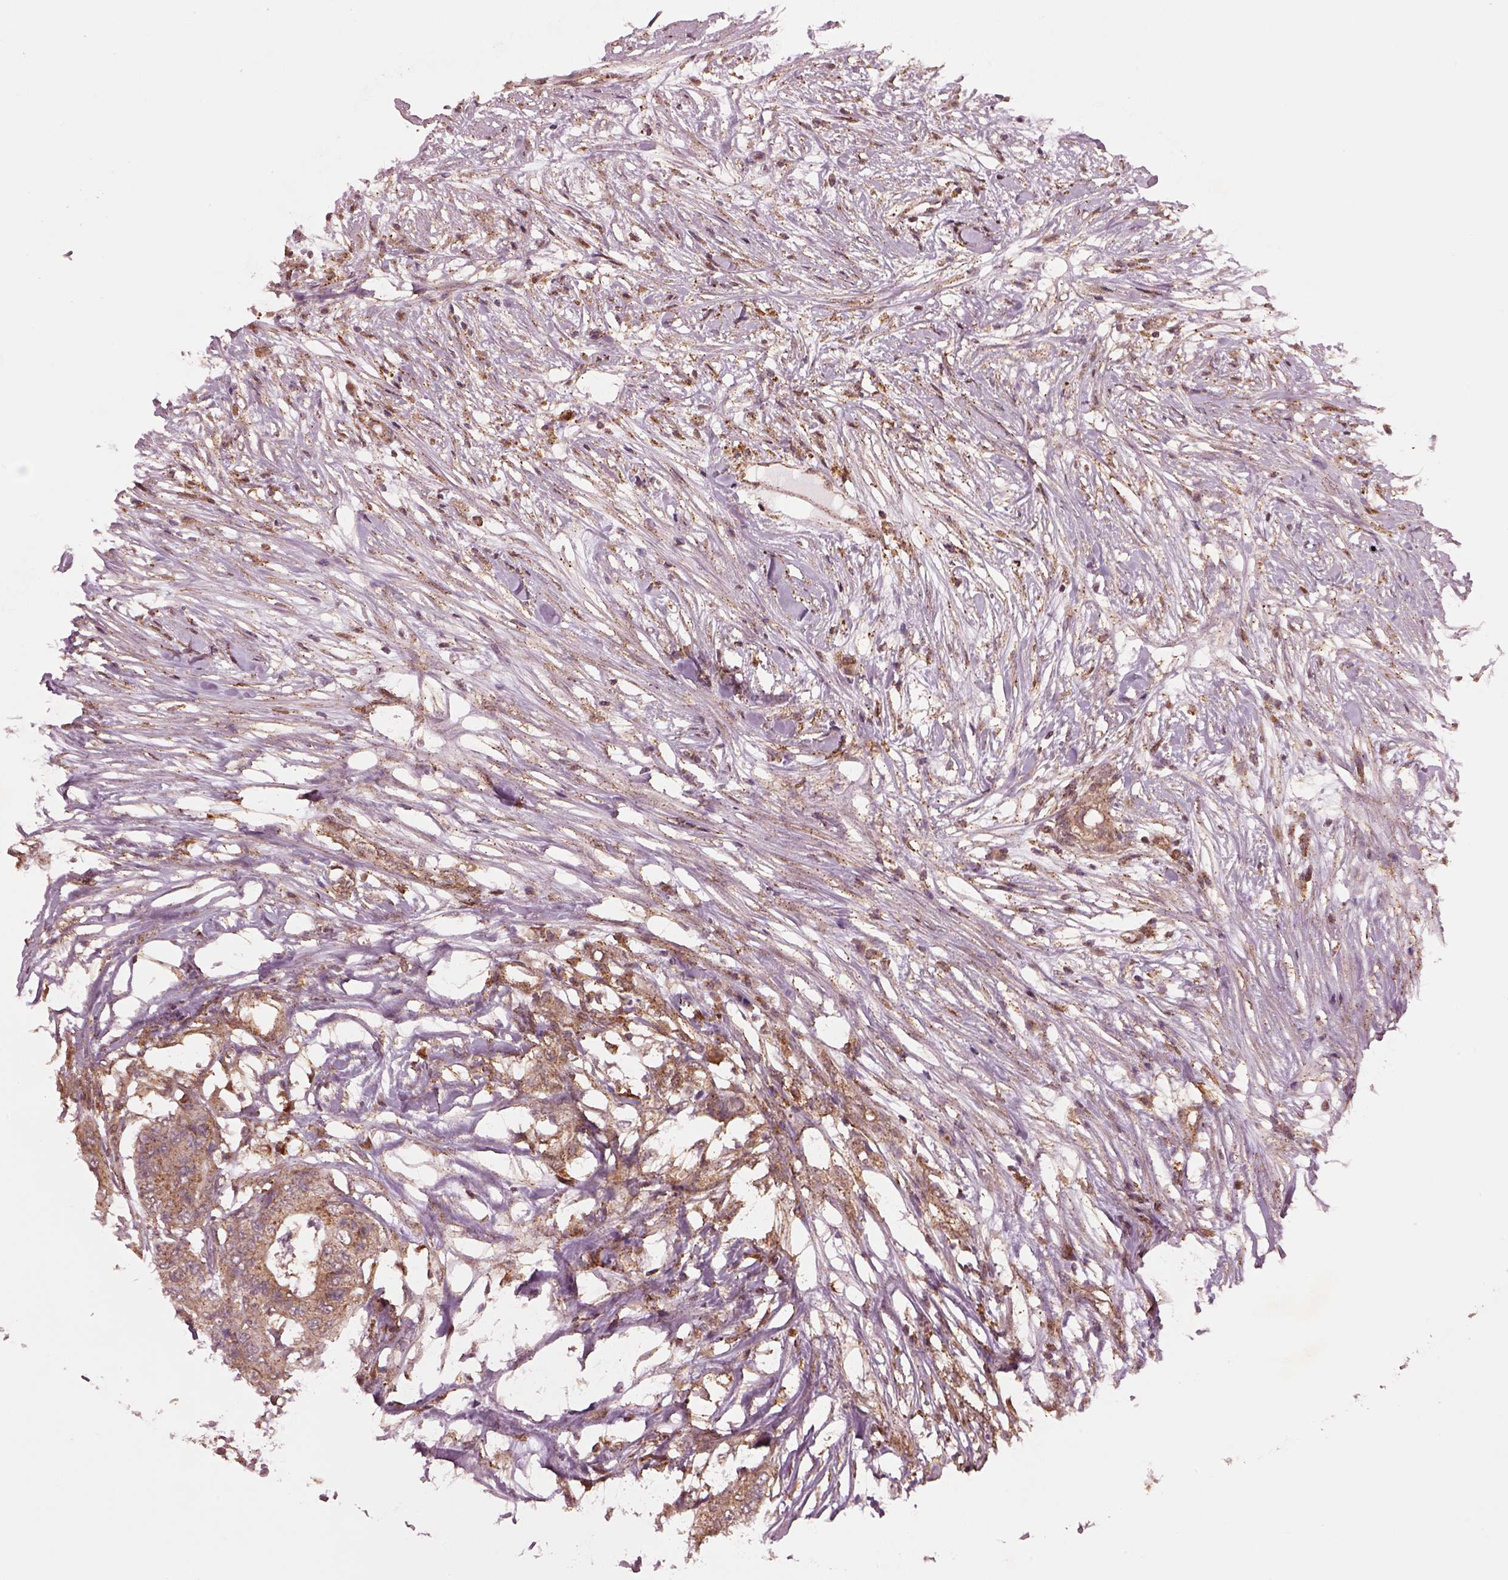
{"staining": {"intensity": "moderate", "quantity": "<25%", "location": "cytoplasmic/membranous"}, "tissue": "colorectal cancer", "cell_type": "Tumor cells", "image_type": "cancer", "snomed": [{"axis": "morphology", "description": "Adenocarcinoma, NOS"}, {"axis": "topography", "description": "Colon"}], "caption": "The photomicrograph demonstrates staining of adenocarcinoma (colorectal), revealing moderate cytoplasmic/membranous protein staining (brown color) within tumor cells.", "gene": "WASHC2A", "patient": {"sex": "female", "age": 48}}